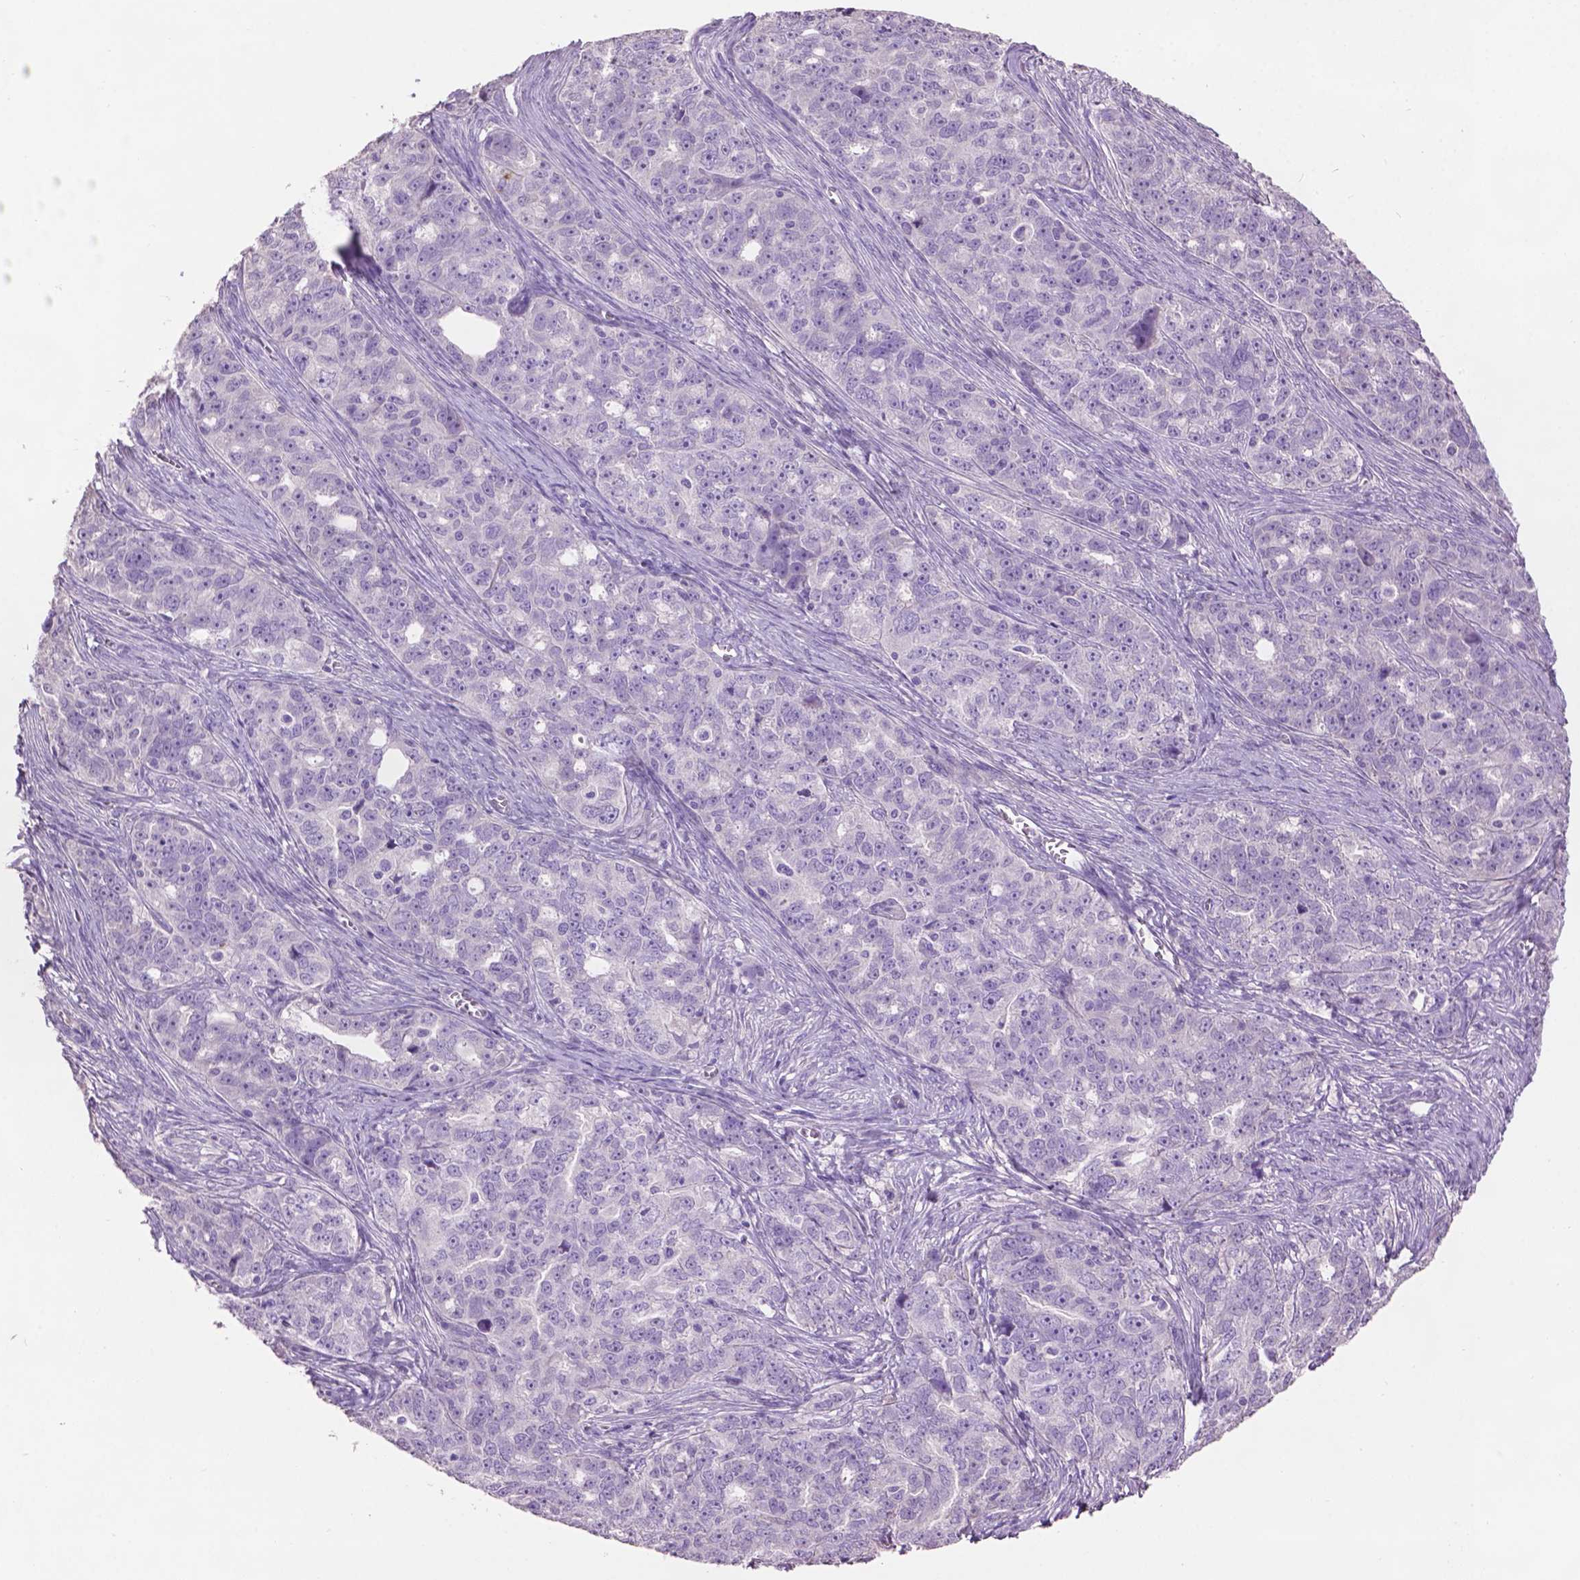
{"staining": {"intensity": "negative", "quantity": "none", "location": "none"}, "tissue": "ovarian cancer", "cell_type": "Tumor cells", "image_type": "cancer", "snomed": [{"axis": "morphology", "description": "Cystadenocarcinoma, serous, NOS"}, {"axis": "topography", "description": "Ovary"}], "caption": "IHC photomicrograph of neoplastic tissue: human serous cystadenocarcinoma (ovarian) stained with DAB (3,3'-diaminobenzidine) displays no significant protein expression in tumor cells.", "gene": "CRYBA4", "patient": {"sex": "female", "age": 51}}